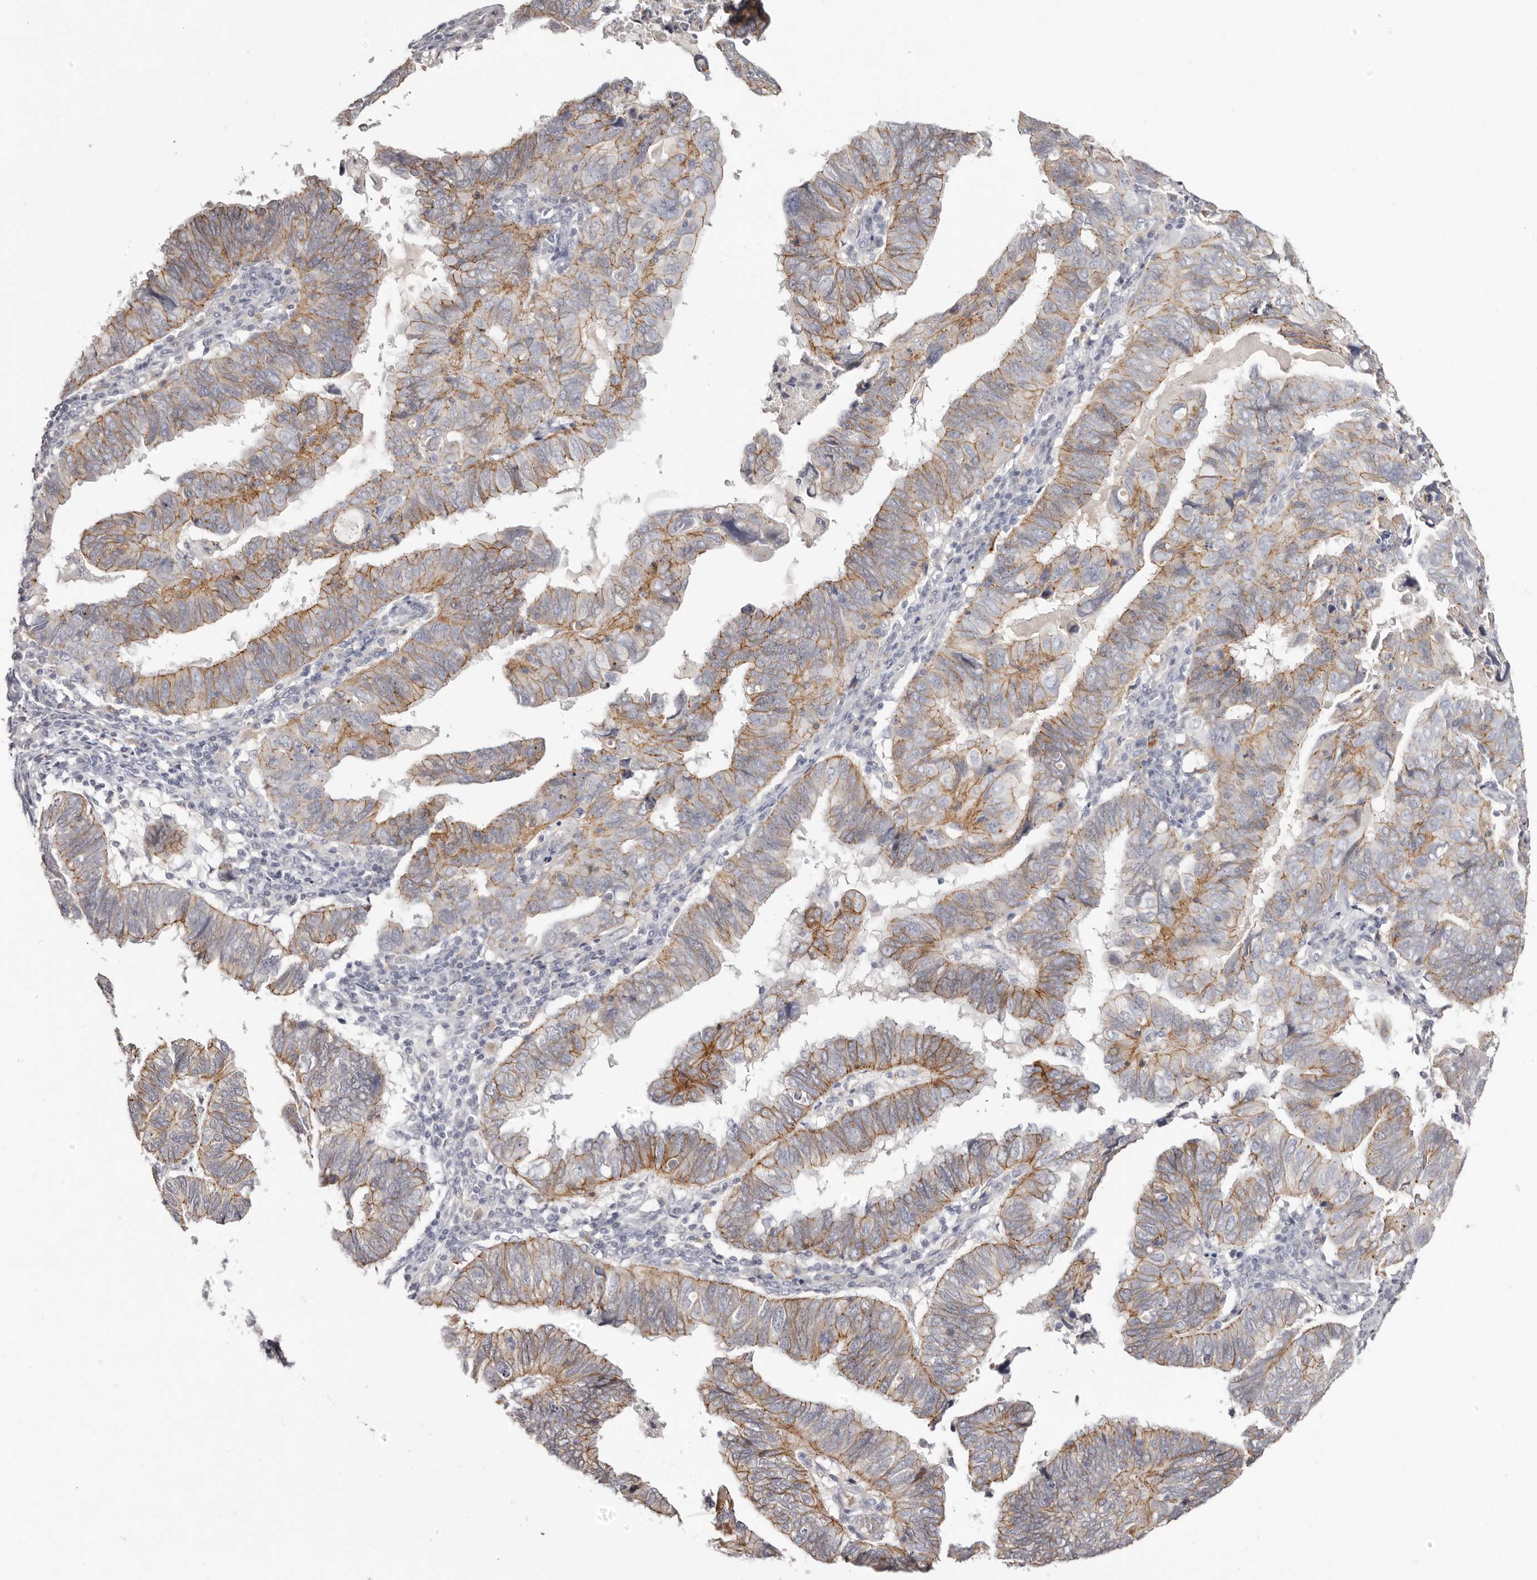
{"staining": {"intensity": "moderate", "quantity": "25%-75%", "location": "cytoplasmic/membranous"}, "tissue": "endometrial cancer", "cell_type": "Tumor cells", "image_type": "cancer", "snomed": [{"axis": "morphology", "description": "Adenocarcinoma, NOS"}, {"axis": "topography", "description": "Uterus"}], "caption": "Endometrial adenocarcinoma stained for a protein exhibits moderate cytoplasmic/membranous positivity in tumor cells.", "gene": "PCDHB6", "patient": {"sex": "female", "age": 77}}